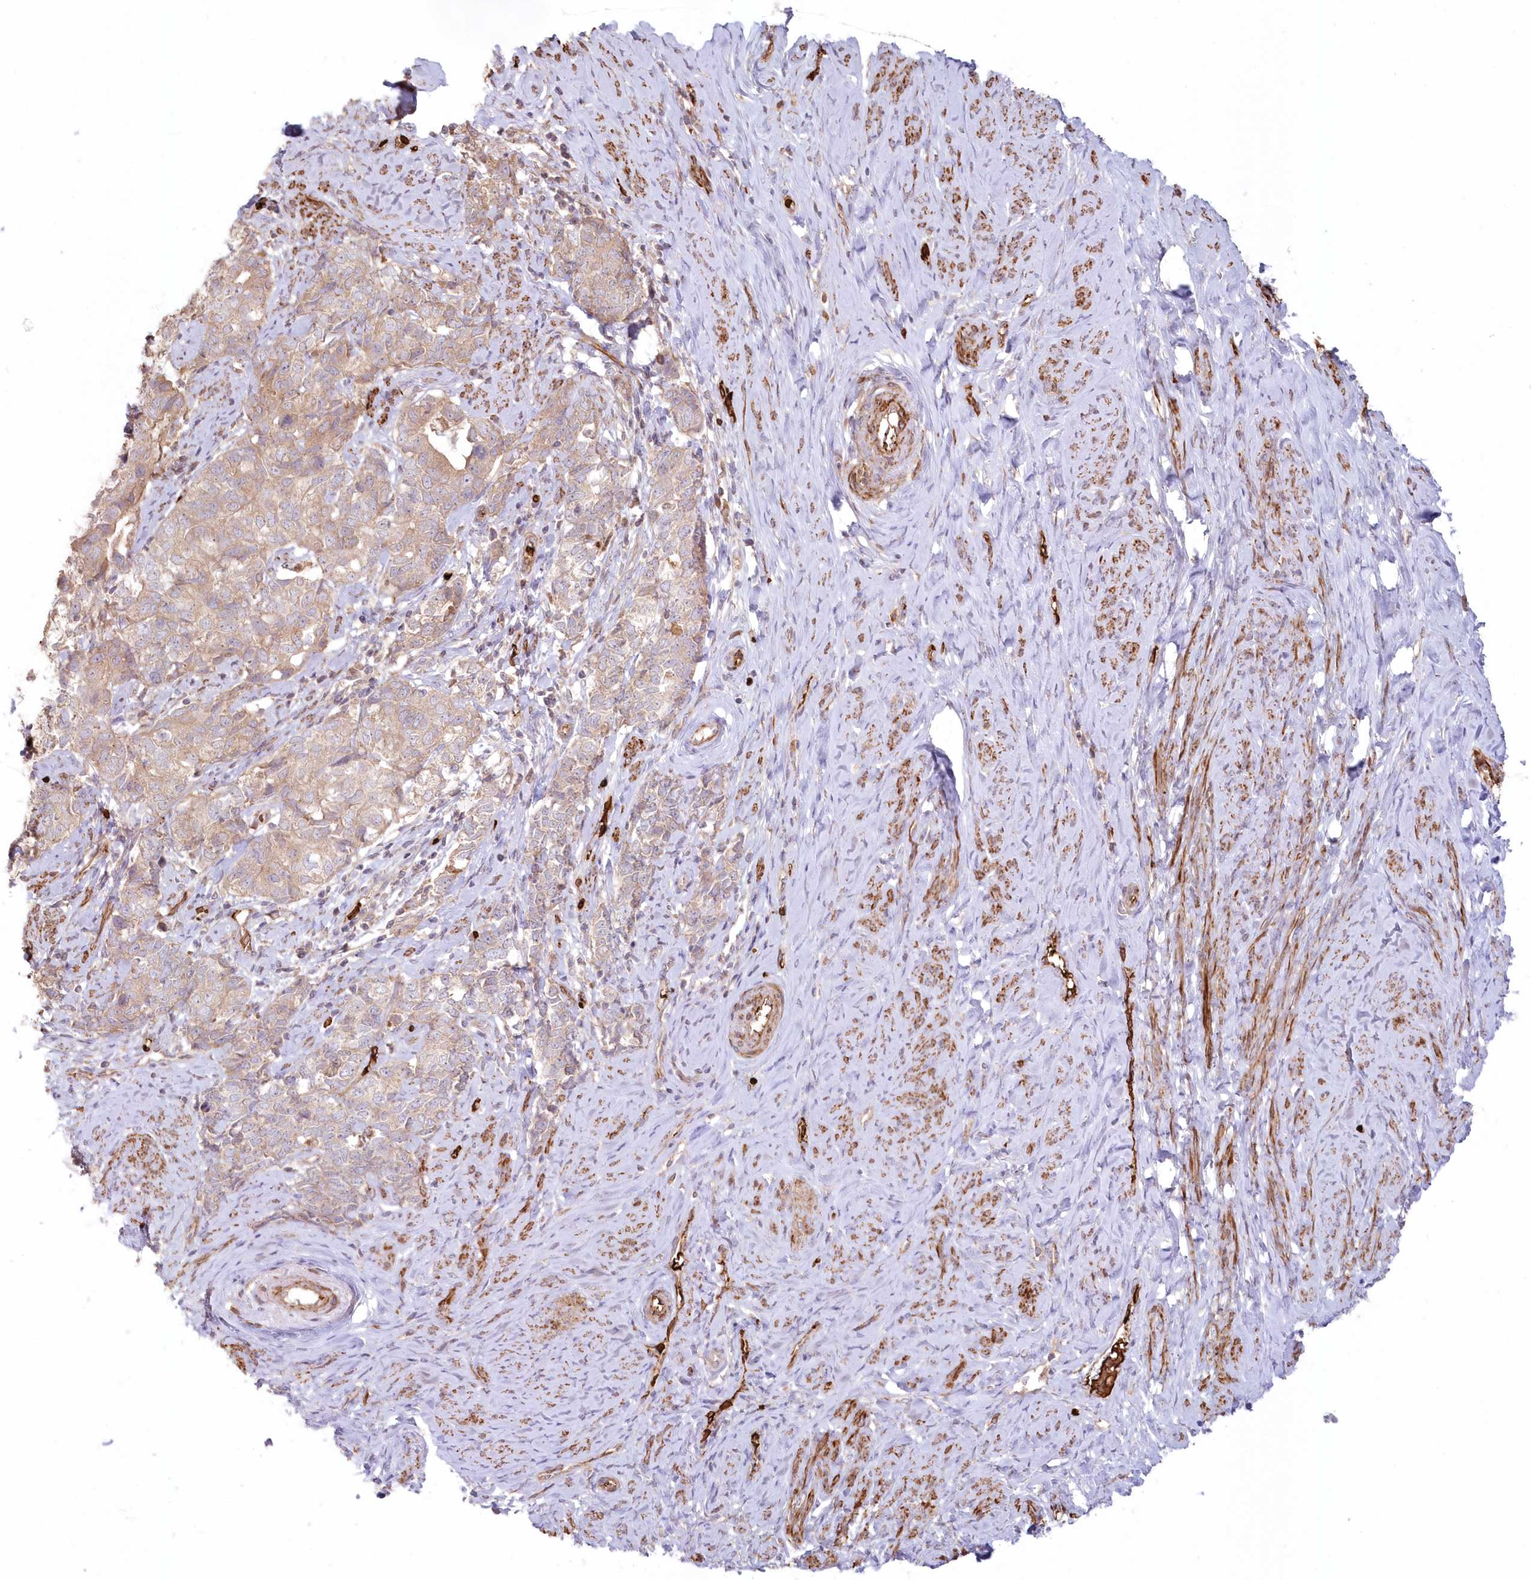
{"staining": {"intensity": "weak", "quantity": "25%-75%", "location": "cytoplasmic/membranous"}, "tissue": "cervical cancer", "cell_type": "Tumor cells", "image_type": "cancer", "snomed": [{"axis": "morphology", "description": "Squamous cell carcinoma, NOS"}, {"axis": "topography", "description": "Cervix"}], "caption": "Cervical cancer (squamous cell carcinoma) was stained to show a protein in brown. There is low levels of weak cytoplasmic/membranous staining in approximately 25%-75% of tumor cells. (DAB IHC, brown staining for protein, blue staining for nuclei).", "gene": "SERINC1", "patient": {"sex": "female", "age": 63}}